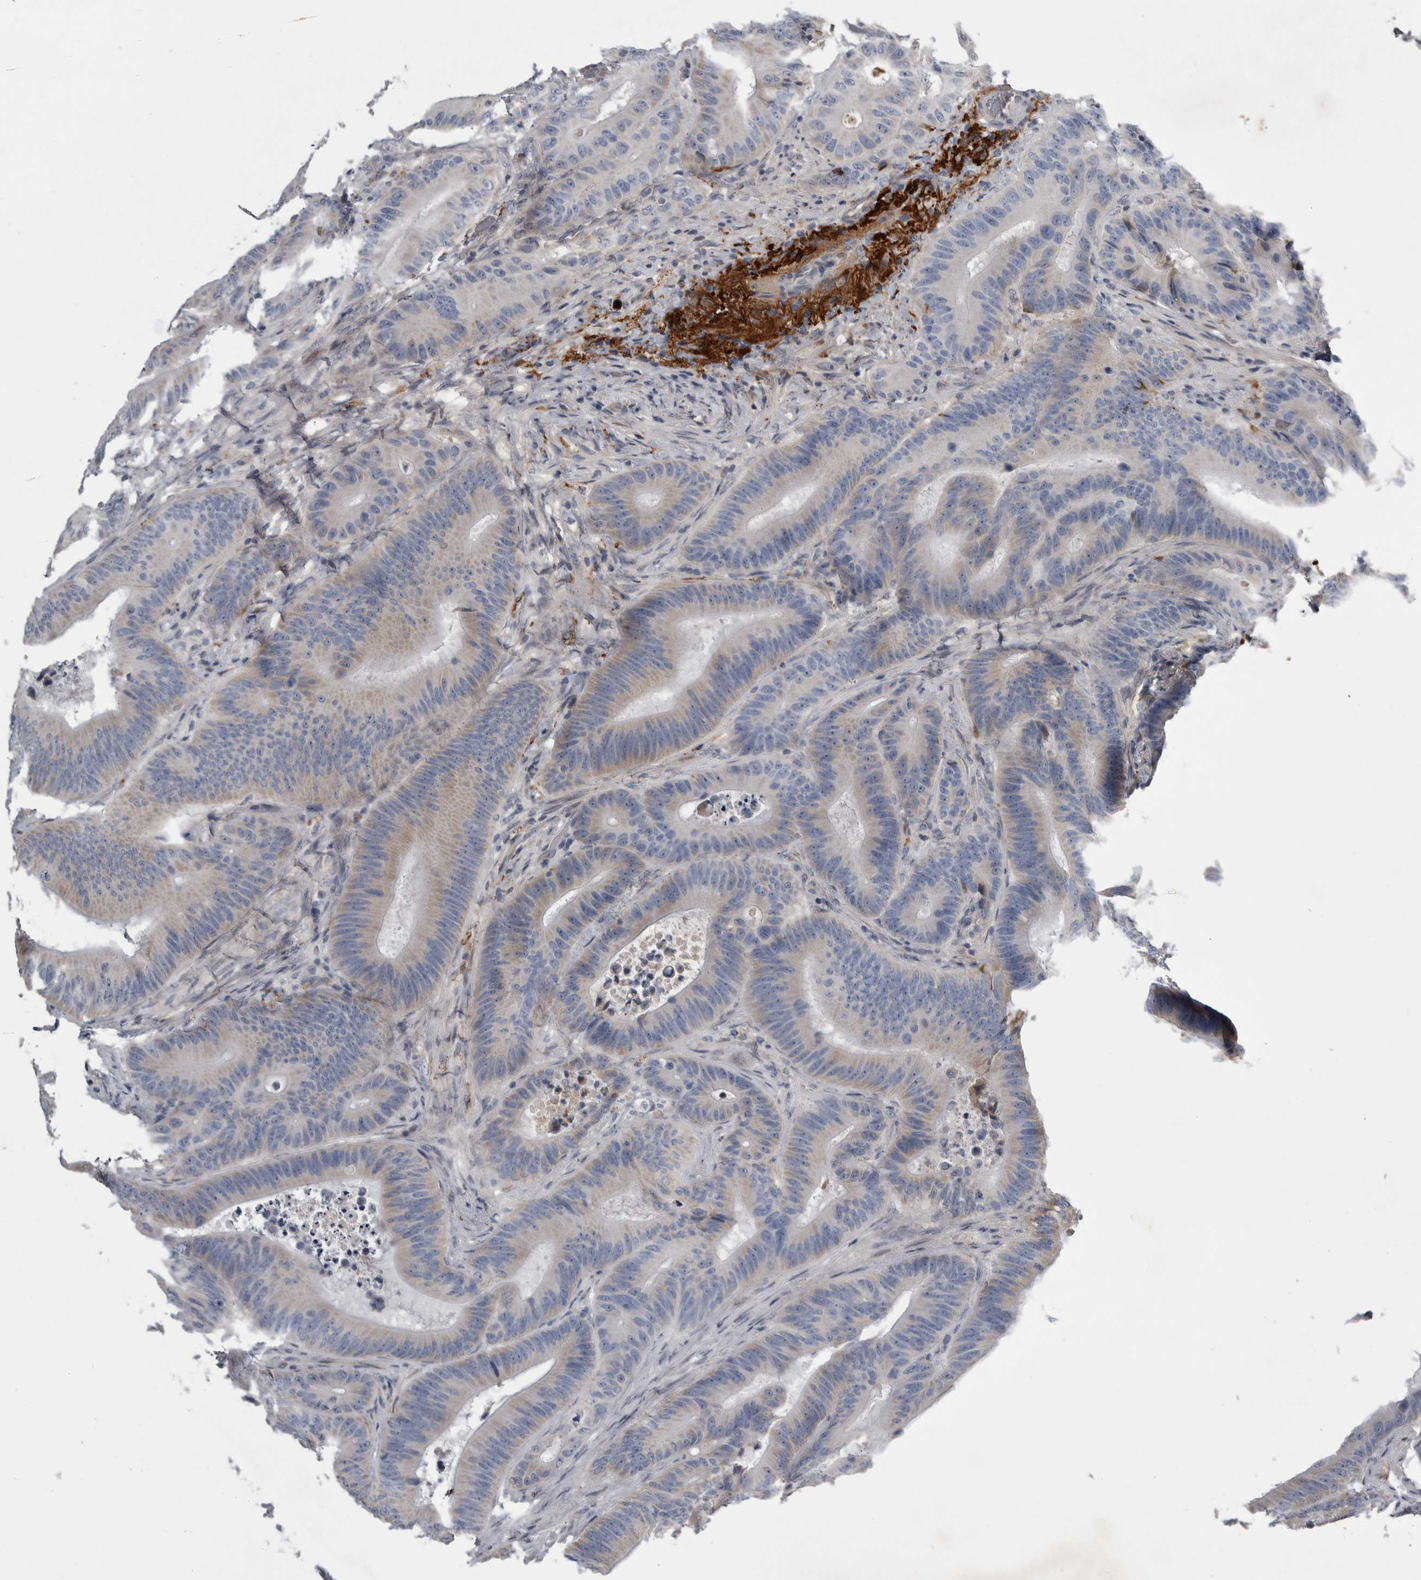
{"staining": {"intensity": "negative", "quantity": "none", "location": "none"}, "tissue": "colorectal cancer", "cell_type": "Tumor cells", "image_type": "cancer", "snomed": [{"axis": "morphology", "description": "Adenocarcinoma, NOS"}, {"axis": "topography", "description": "Colon"}], "caption": "Photomicrograph shows no significant protein staining in tumor cells of adenocarcinoma (colorectal).", "gene": "CRP", "patient": {"sex": "male", "age": 83}}